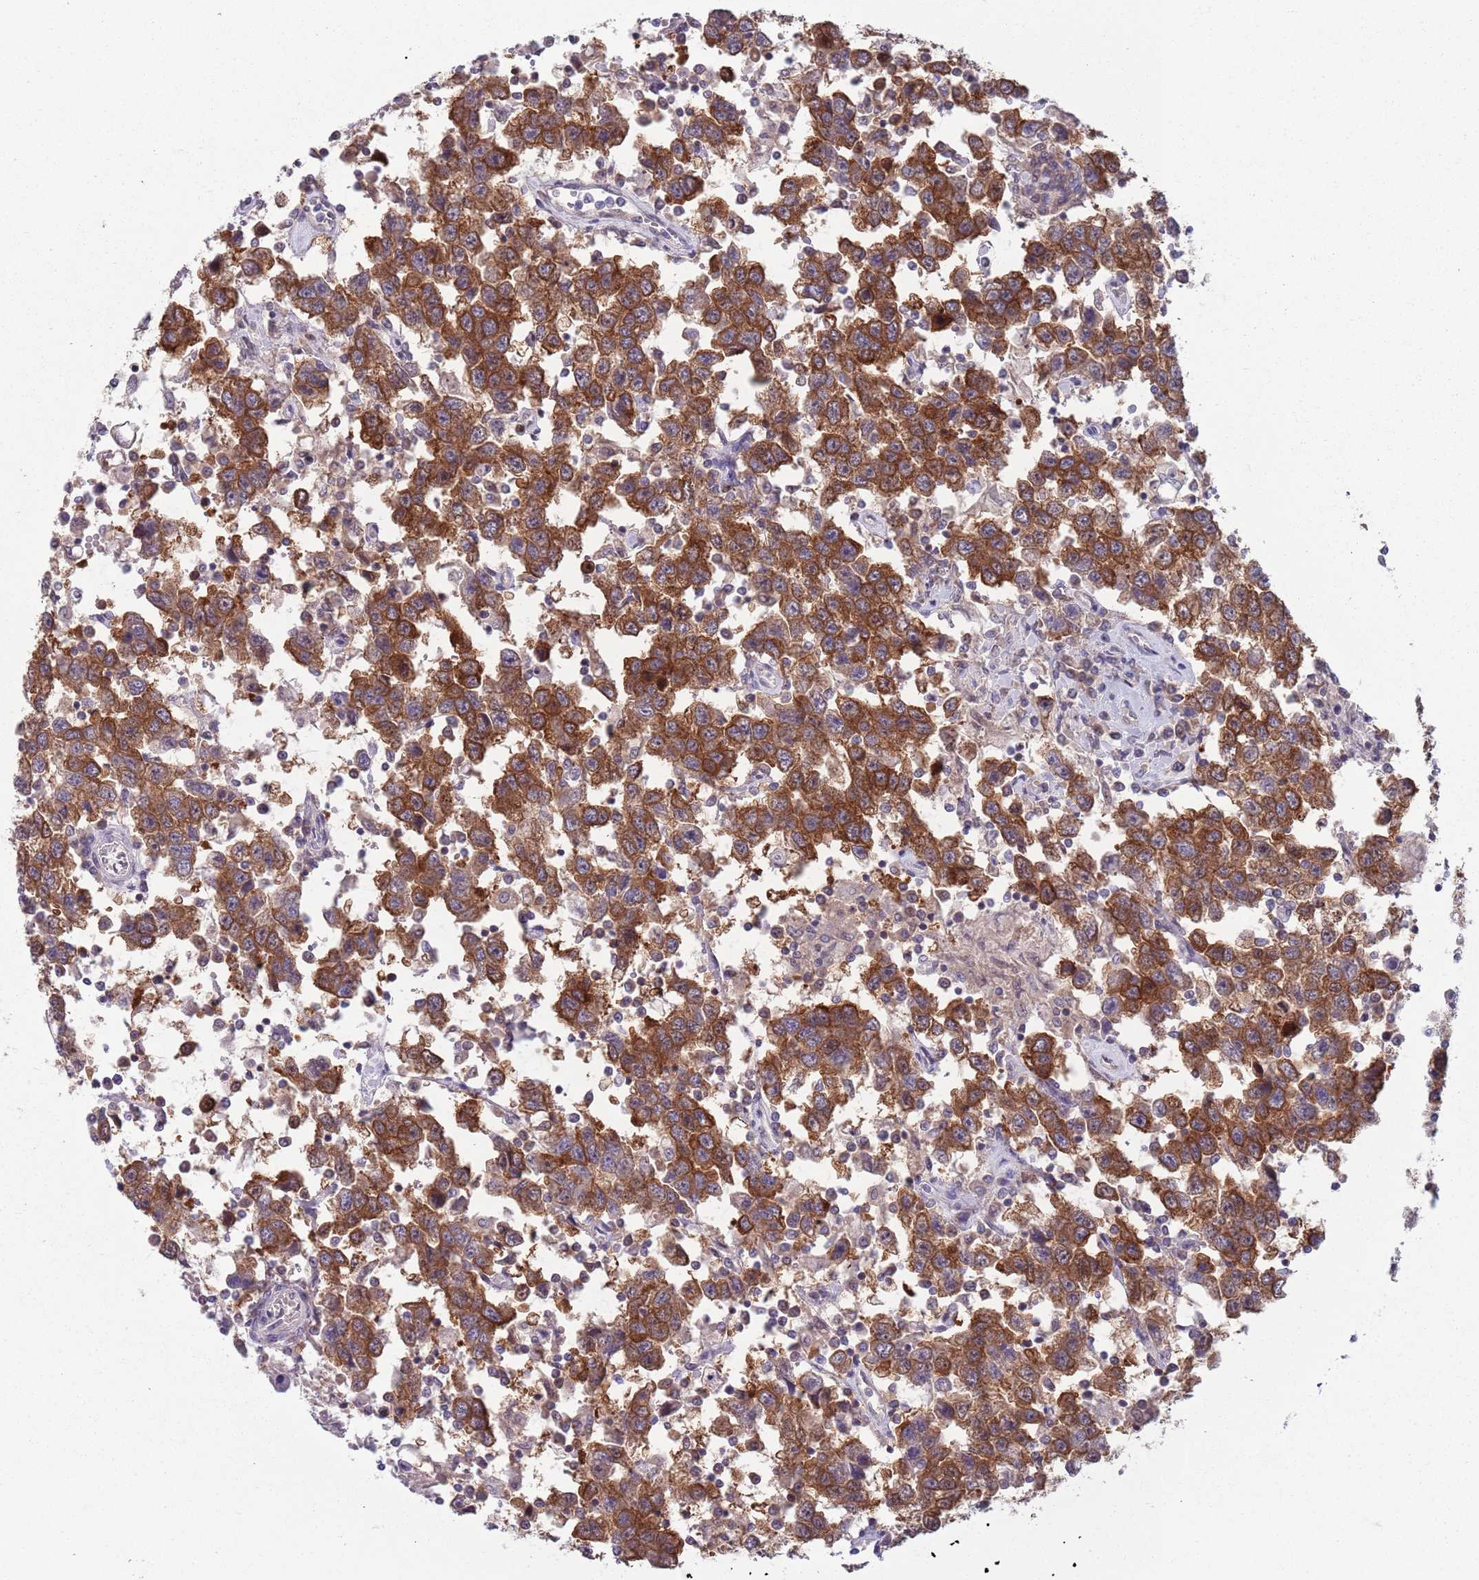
{"staining": {"intensity": "strong", "quantity": ">75%", "location": "cytoplasmic/membranous"}, "tissue": "testis cancer", "cell_type": "Tumor cells", "image_type": "cancer", "snomed": [{"axis": "morphology", "description": "Seminoma, NOS"}, {"axis": "topography", "description": "Testis"}], "caption": "Protein staining shows strong cytoplasmic/membranous expression in about >75% of tumor cells in testis cancer.", "gene": "CLNS1A", "patient": {"sex": "male", "age": 41}}